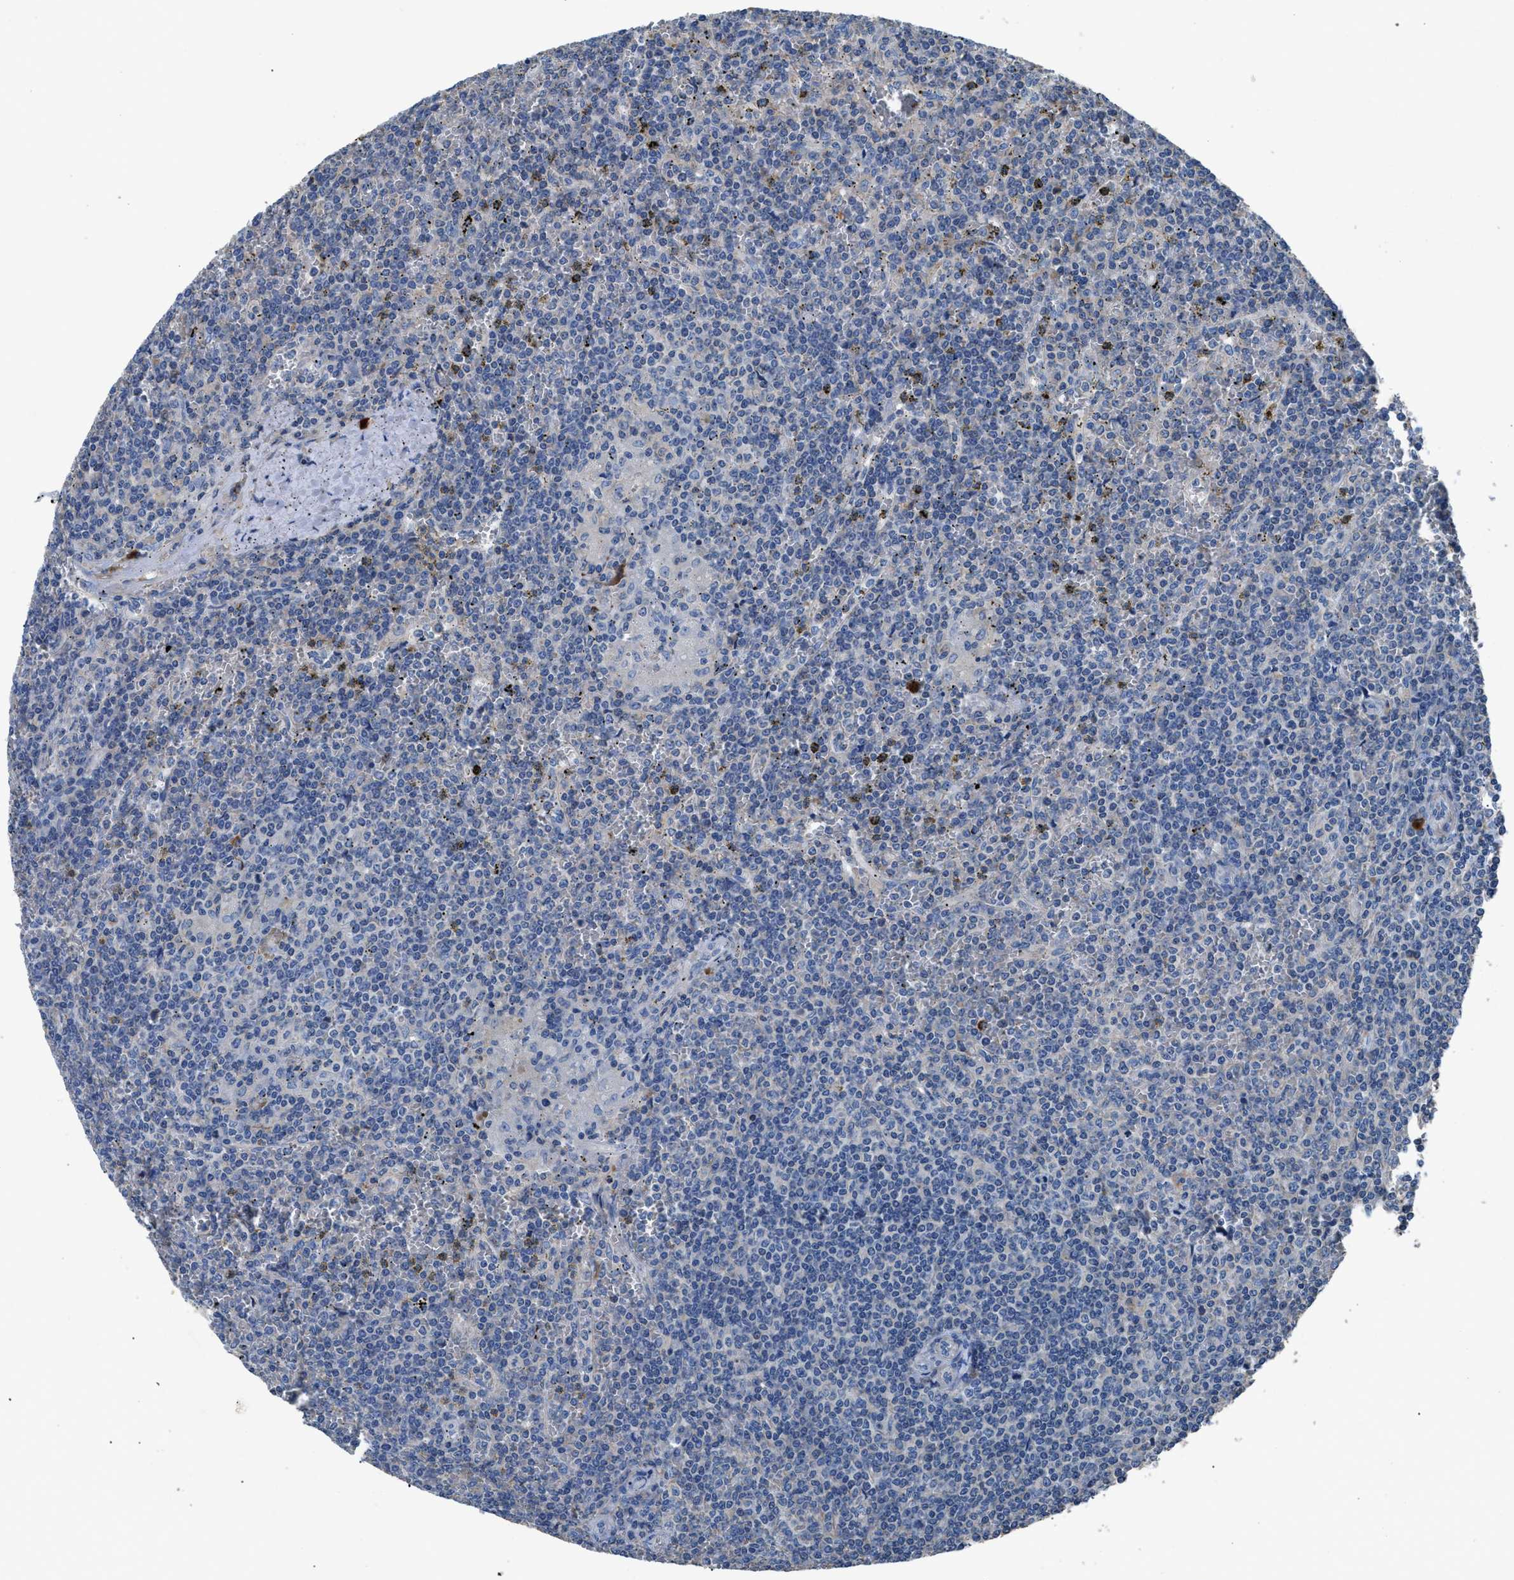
{"staining": {"intensity": "negative", "quantity": "none", "location": "none"}, "tissue": "lymphoma", "cell_type": "Tumor cells", "image_type": "cancer", "snomed": [{"axis": "morphology", "description": "Malignant lymphoma, non-Hodgkin's type, Low grade"}, {"axis": "topography", "description": "Spleen"}], "caption": "The immunohistochemistry histopathology image has no significant staining in tumor cells of malignant lymphoma, non-Hodgkin's type (low-grade) tissue.", "gene": "SGCZ", "patient": {"sex": "female", "age": 19}}